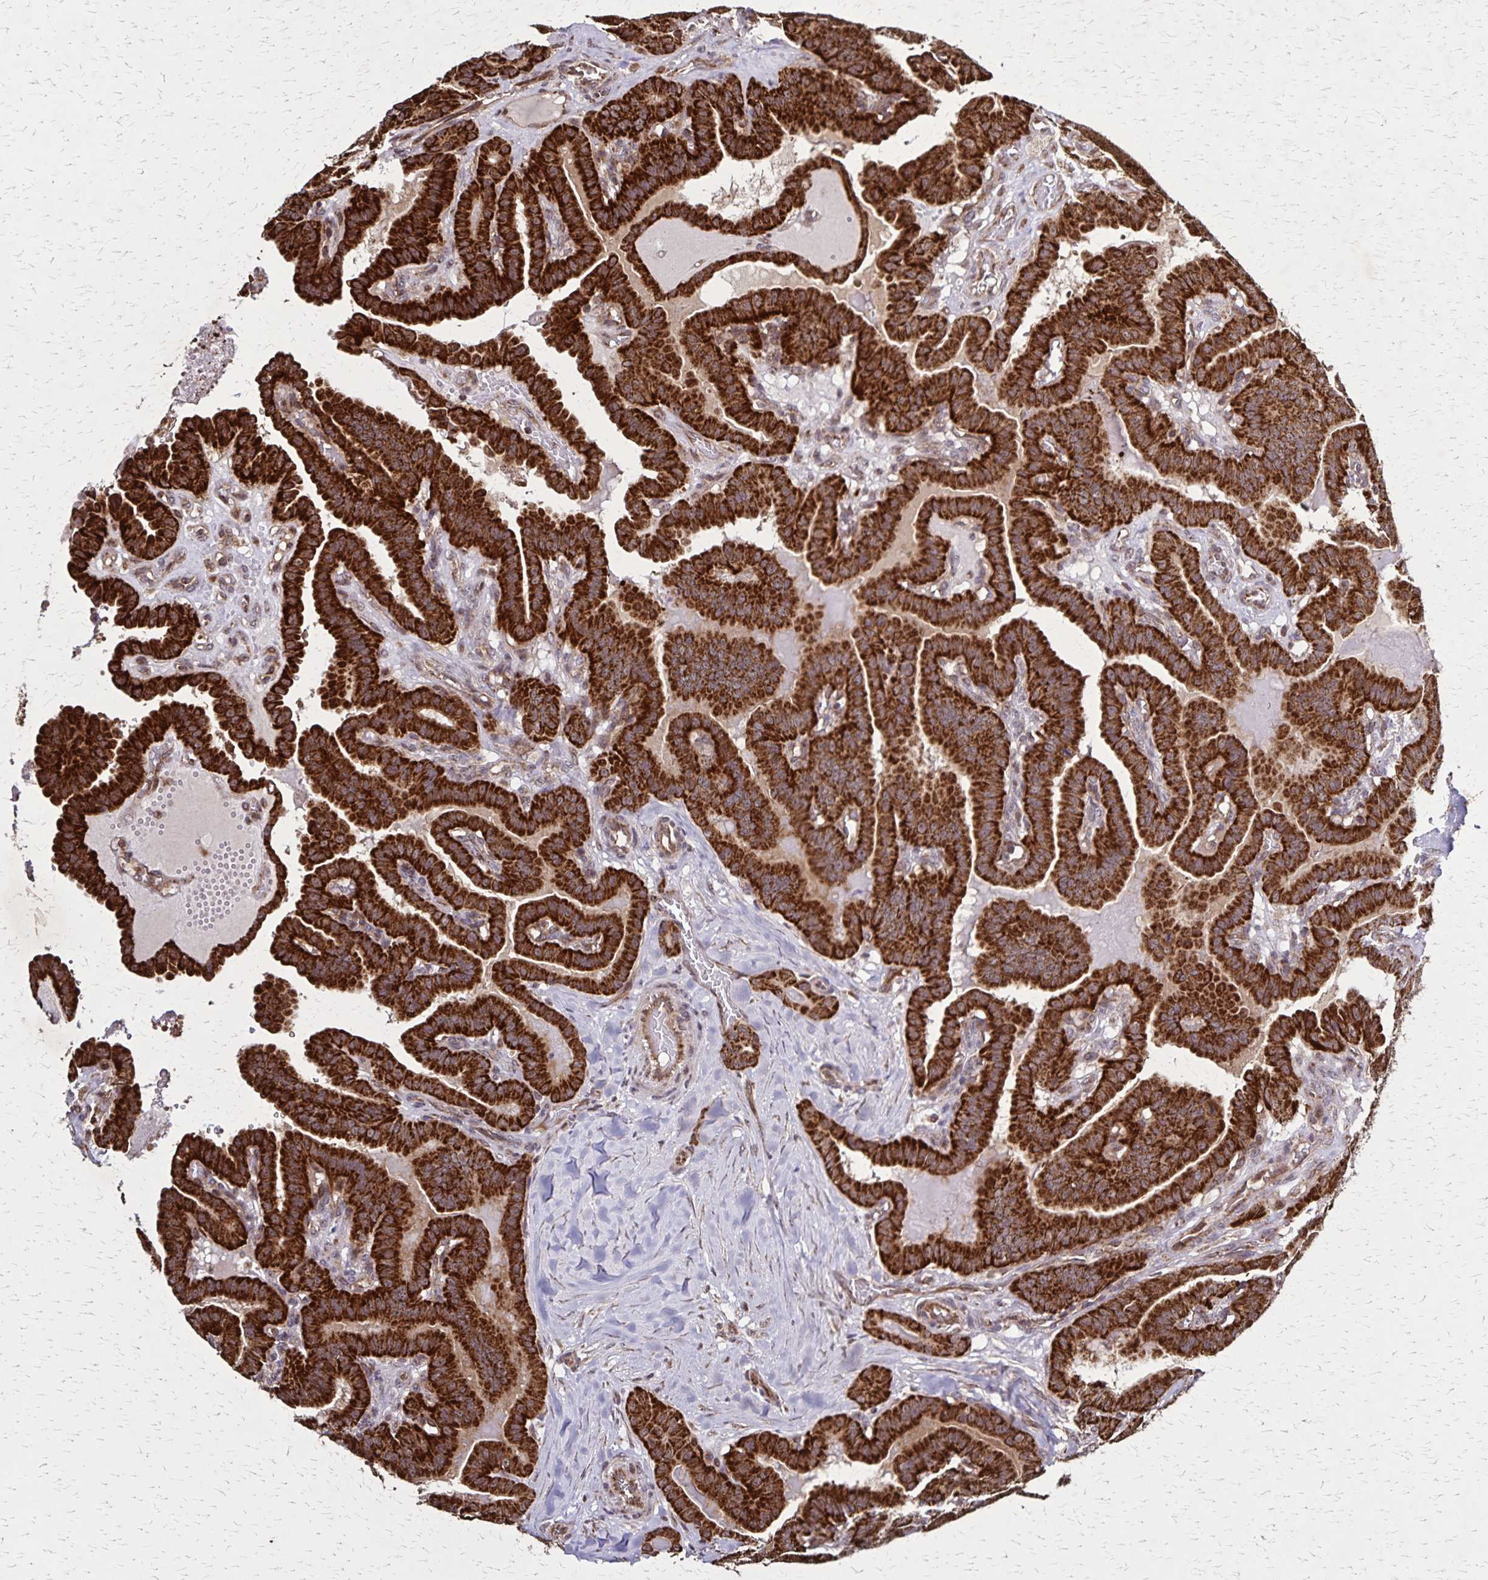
{"staining": {"intensity": "strong", "quantity": ">75%", "location": "cytoplasmic/membranous"}, "tissue": "thyroid cancer", "cell_type": "Tumor cells", "image_type": "cancer", "snomed": [{"axis": "morphology", "description": "Papillary adenocarcinoma, NOS"}, {"axis": "topography", "description": "Thyroid gland"}], "caption": "Strong cytoplasmic/membranous expression is appreciated in about >75% of tumor cells in thyroid cancer.", "gene": "NFS1", "patient": {"sex": "male", "age": 87}}